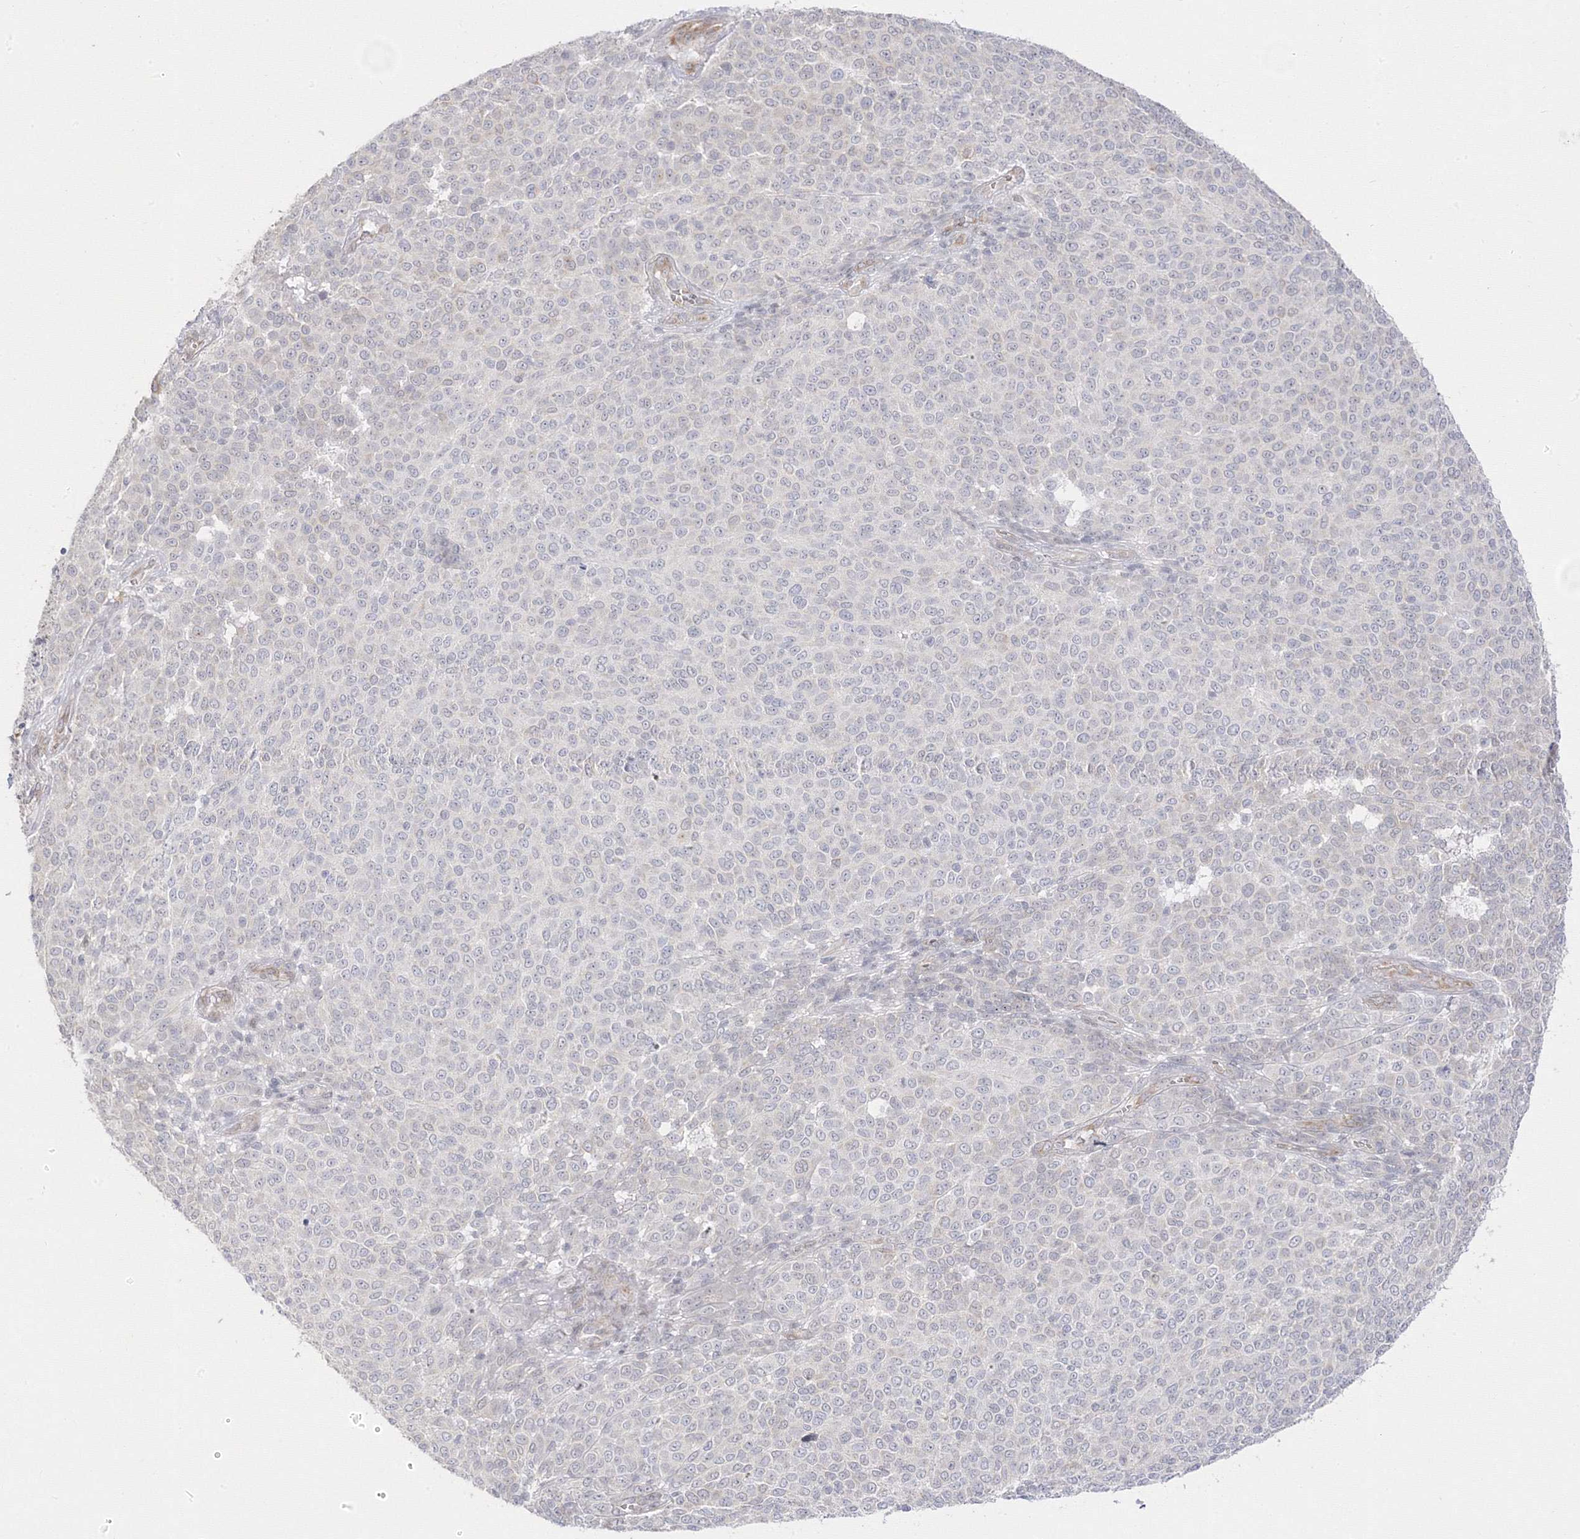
{"staining": {"intensity": "negative", "quantity": "none", "location": "none"}, "tissue": "melanoma", "cell_type": "Tumor cells", "image_type": "cancer", "snomed": [{"axis": "morphology", "description": "Malignant melanoma, NOS"}, {"axis": "topography", "description": "Skin"}], "caption": "Human malignant melanoma stained for a protein using IHC demonstrates no staining in tumor cells.", "gene": "C2CD2", "patient": {"sex": "male", "age": 49}}